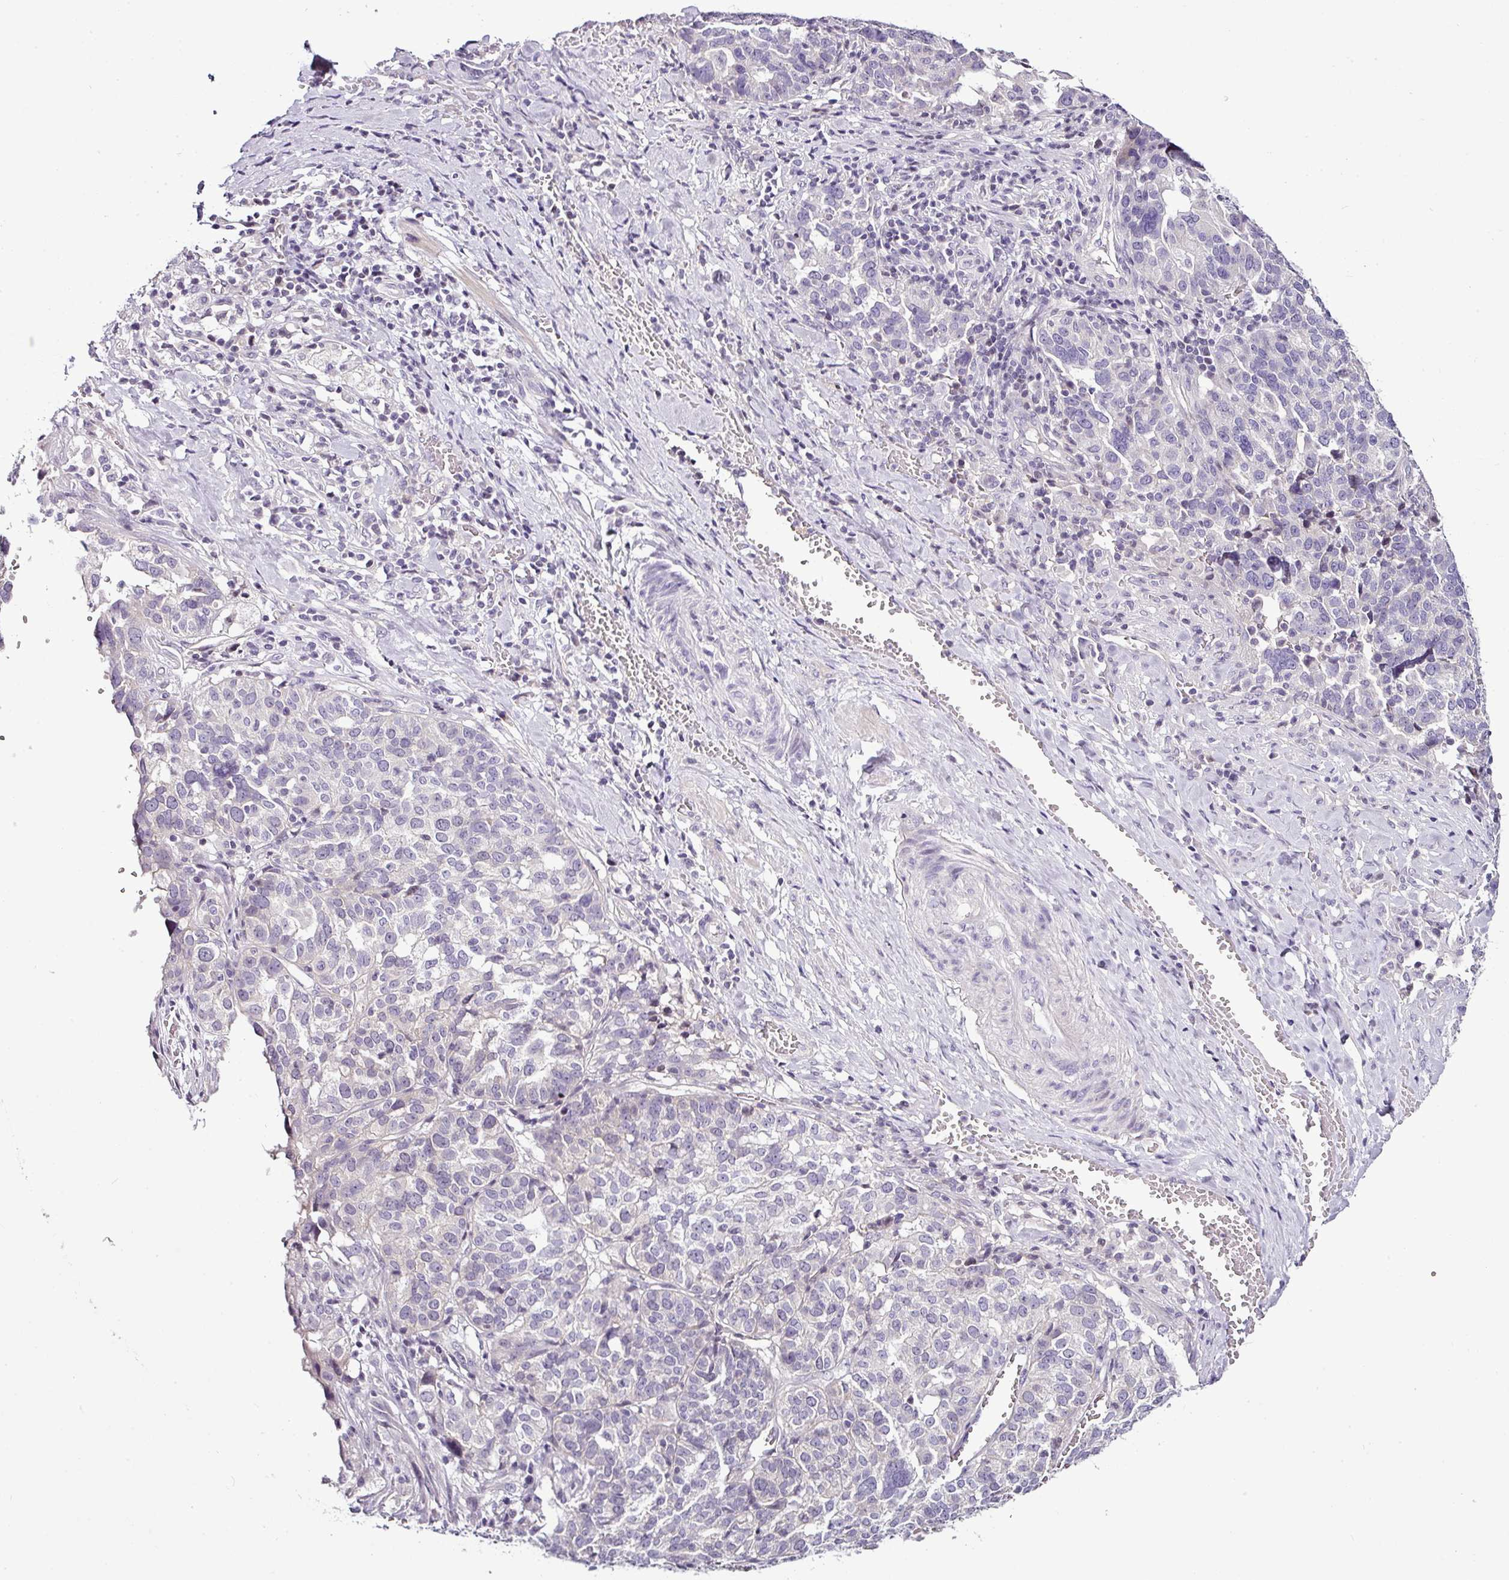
{"staining": {"intensity": "negative", "quantity": "none", "location": "none"}, "tissue": "ovarian cancer", "cell_type": "Tumor cells", "image_type": "cancer", "snomed": [{"axis": "morphology", "description": "Cystadenocarcinoma, serous, NOS"}, {"axis": "topography", "description": "Ovary"}], "caption": "IHC of human serous cystadenocarcinoma (ovarian) reveals no staining in tumor cells.", "gene": "TEX30", "patient": {"sex": "female", "age": 59}}